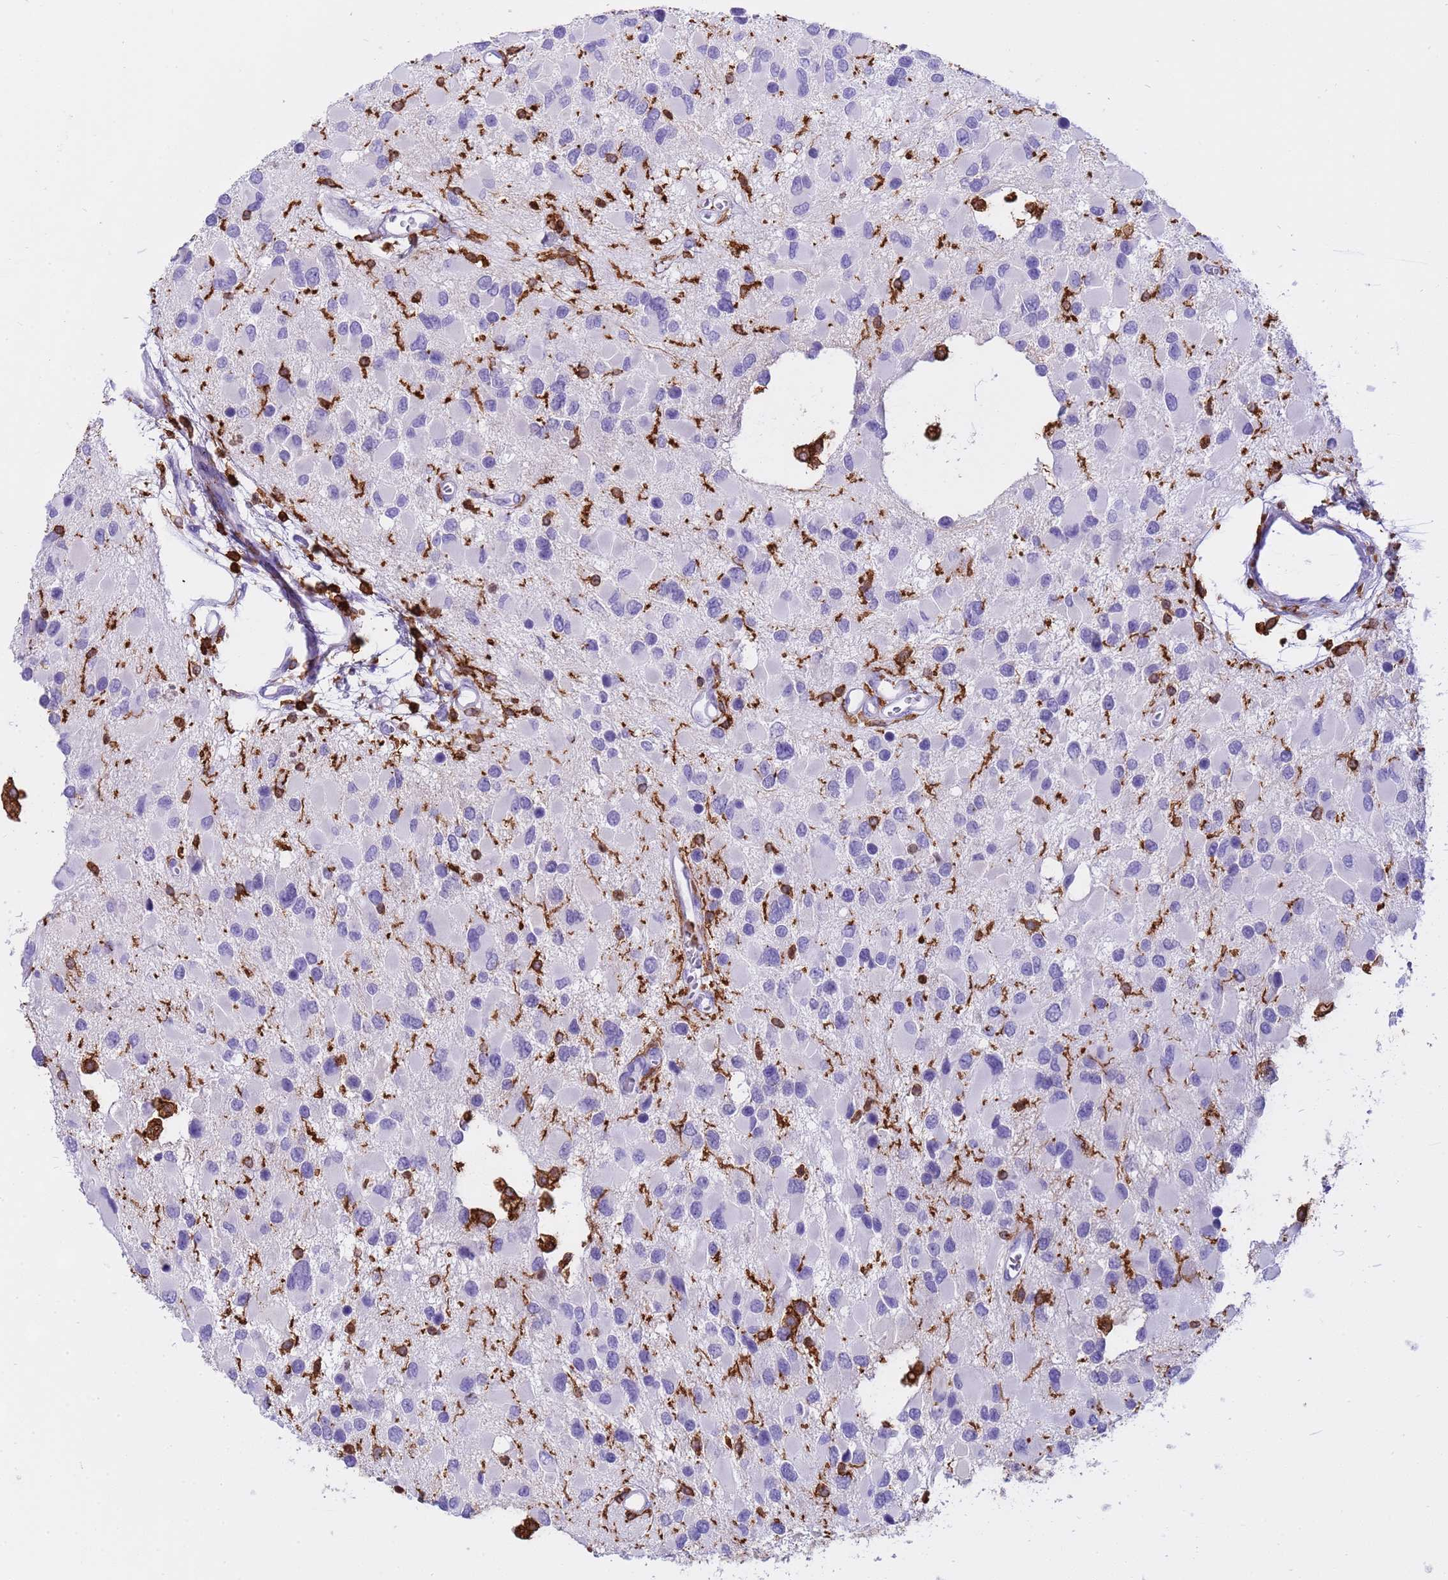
{"staining": {"intensity": "negative", "quantity": "none", "location": "none"}, "tissue": "glioma", "cell_type": "Tumor cells", "image_type": "cancer", "snomed": [{"axis": "morphology", "description": "Glioma, malignant, High grade"}, {"axis": "topography", "description": "Brain"}], "caption": "Human malignant high-grade glioma stained for a protein using immunohistochemistry displays no positivity in tumor cells.", "gene": "IRF5", "patient": {"sex": "male", "age": 53}}